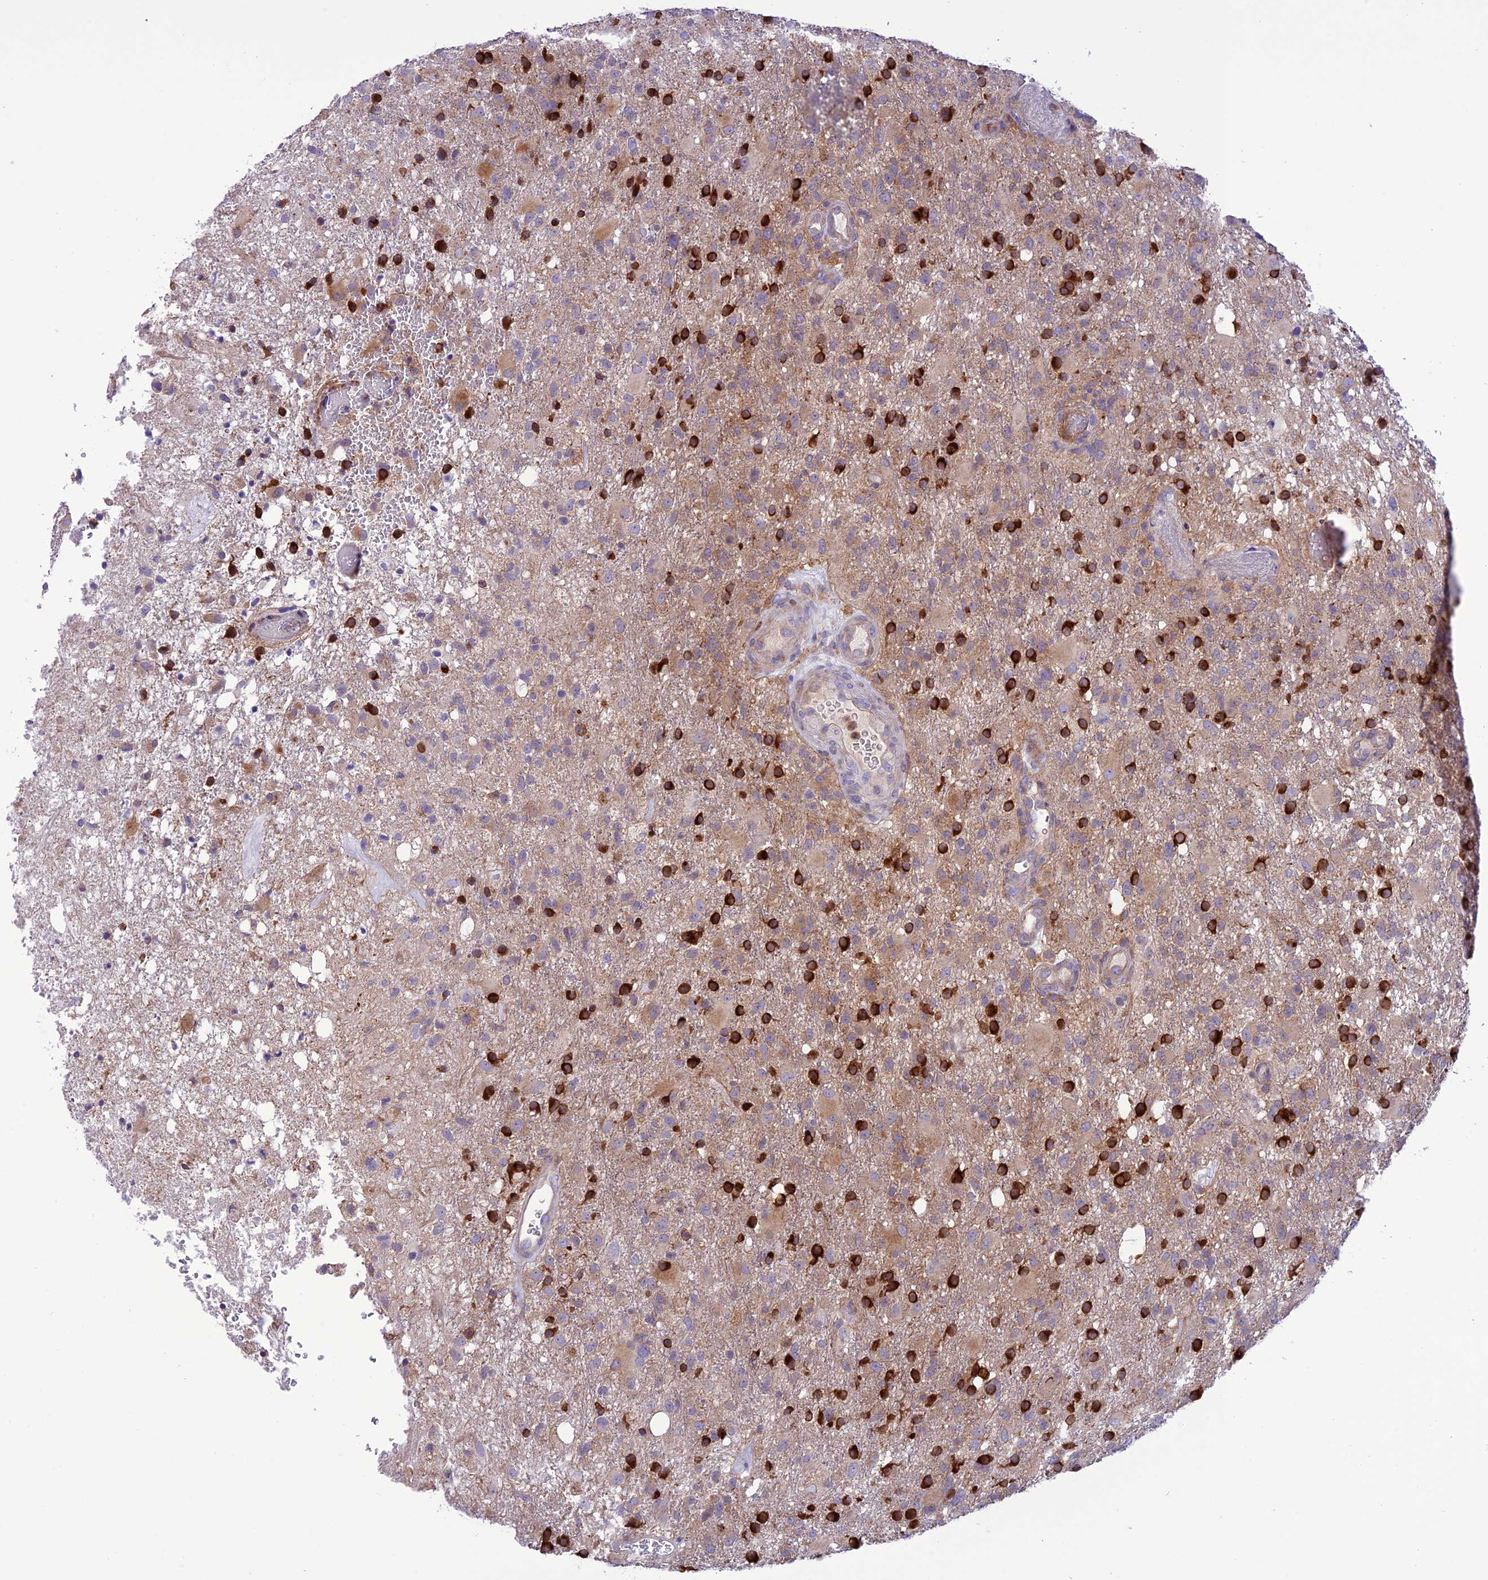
{"staining": {"intensity": "weak", "quantity": "25%-75%", "location": "cytoplasmic/membranous"}, "tissue": "glioma", "cell_type": "Tumor cells", "image_type": "cancer", "snomed": [{"axis": "morphology", "description": "Glioma, malignant, High grade"}, {"axis": "topography", "description": "Brain"}], "caption": "A high-resolution photomicrograph shows immunohistochemistry (IHC) staining of high-grade glioma (malignant), which shows weak cytoplasmic/membranous positivity in about 25%-75% of tumor cells.", "gene": "JMY", "patient": {"sex": "female", "age": 74}}